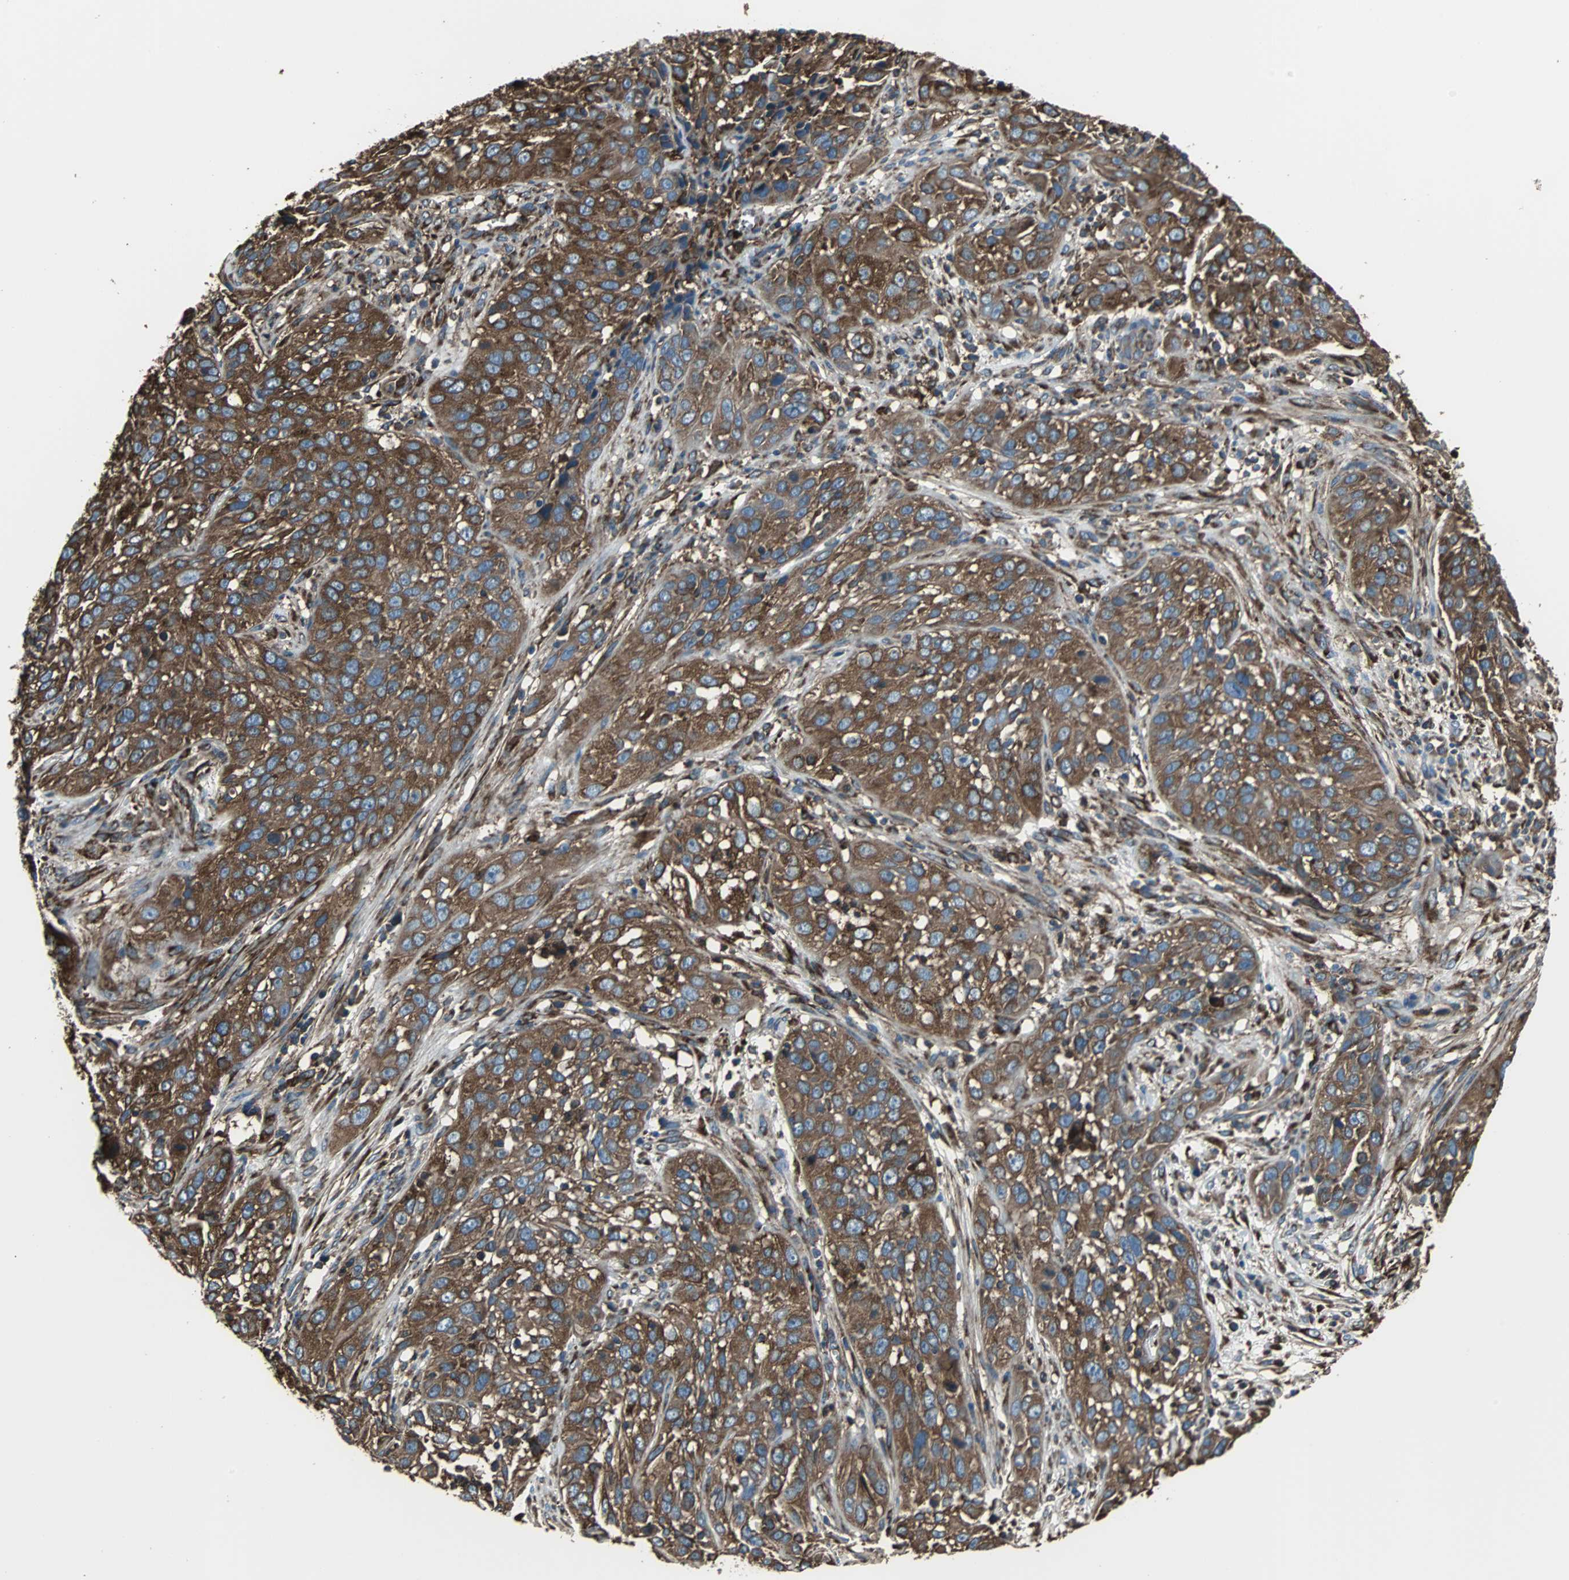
{"staining": {"intensity": "strong", "quantity": ">75%", "location": "cytoplasmic/membranous"}, "tissue": "cervical cancer", "cell_type": "Tumor cells", "image_type": "cancer", "snomed": [{"axis": "morphology", "description": "Squamous cell carcinoma, NOS"}, {"axis": "topography", "description": "Cervix"}], "caption": "This image exhibits cervical cancer (squamous cell carcinoma) stained with immunohistochemistry (IHC) to label a protein in brown. The cytoplasmic/membranous of tumor cells show strong positivity for the protein. Nuclei are counter-stained blue.", "gene": "ACTN1", "patient": {"sex": "female", "age": 32}}